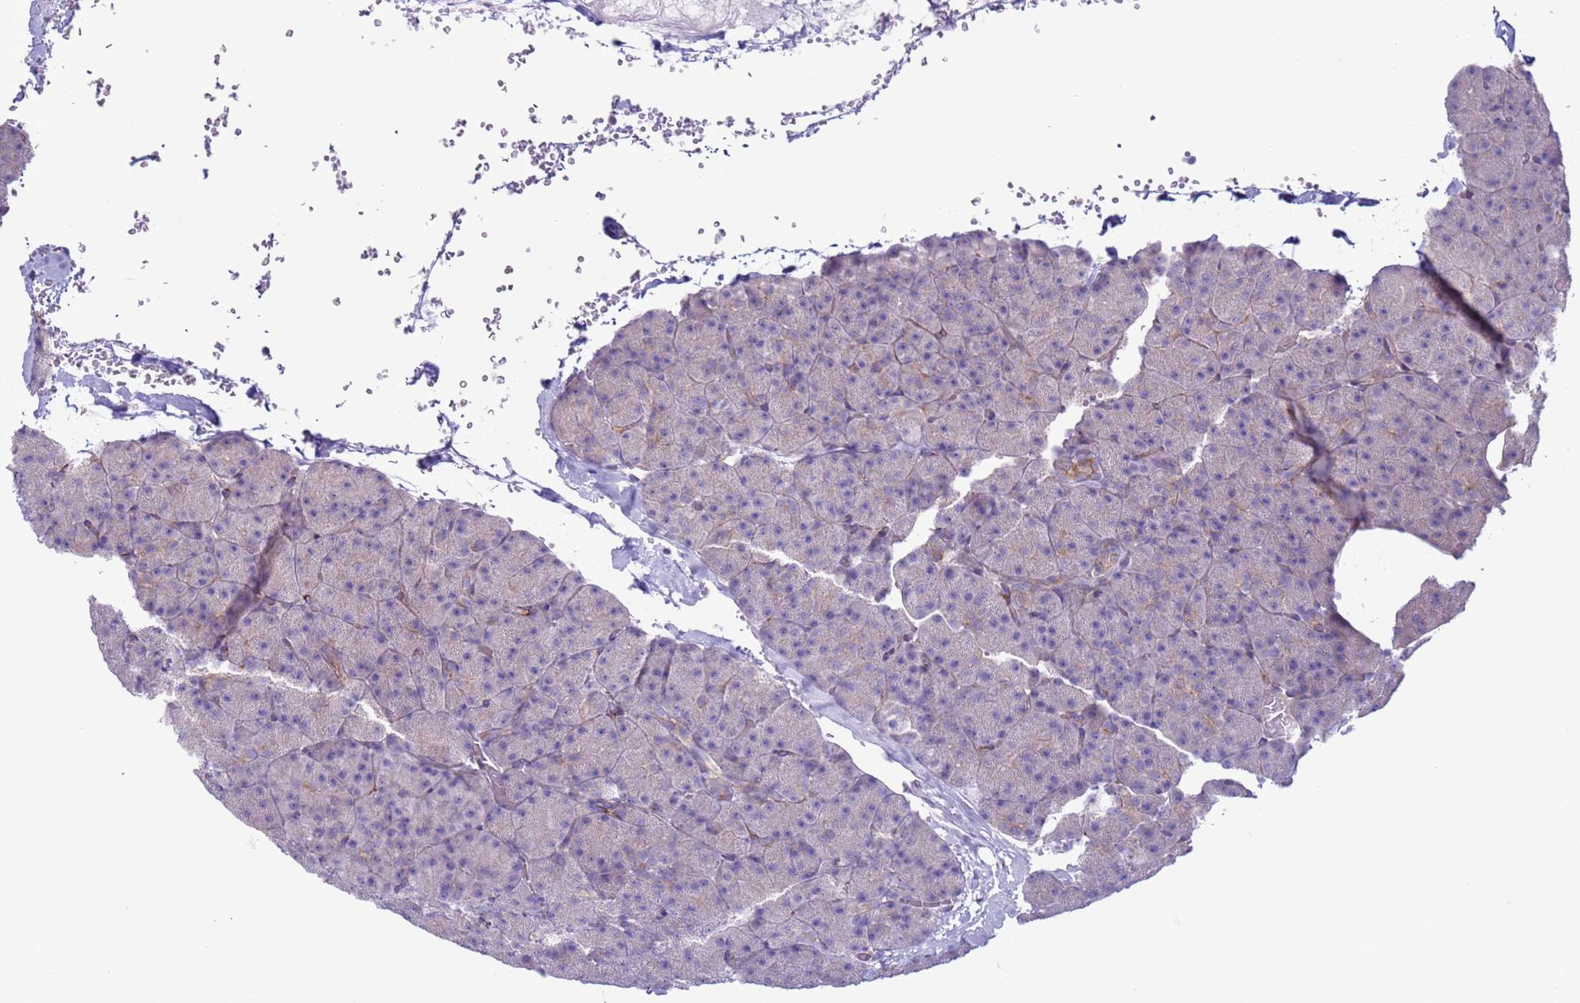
{"staining": {"intensity": "negative", "quantity": "none", "location": "none"}, "tissue": "pancreas", "cell_type": "Exocrine glandular cells", "image_type": "normal", "snomed": [{"axis": "morphology", "description": "Normal tissue, NOS"}, {"axis": "morphology", "description": "Carcinoid, malignant, NOS"}, {"axis": "topography", "description": "Pancreas"}], "caption": "Immunohistochemical staining of normal human pancreas exhibits no significant expression in exocrine glandular cells.", "gene": "HEATR1", "patient": {"sex": "female", "age": 35}}